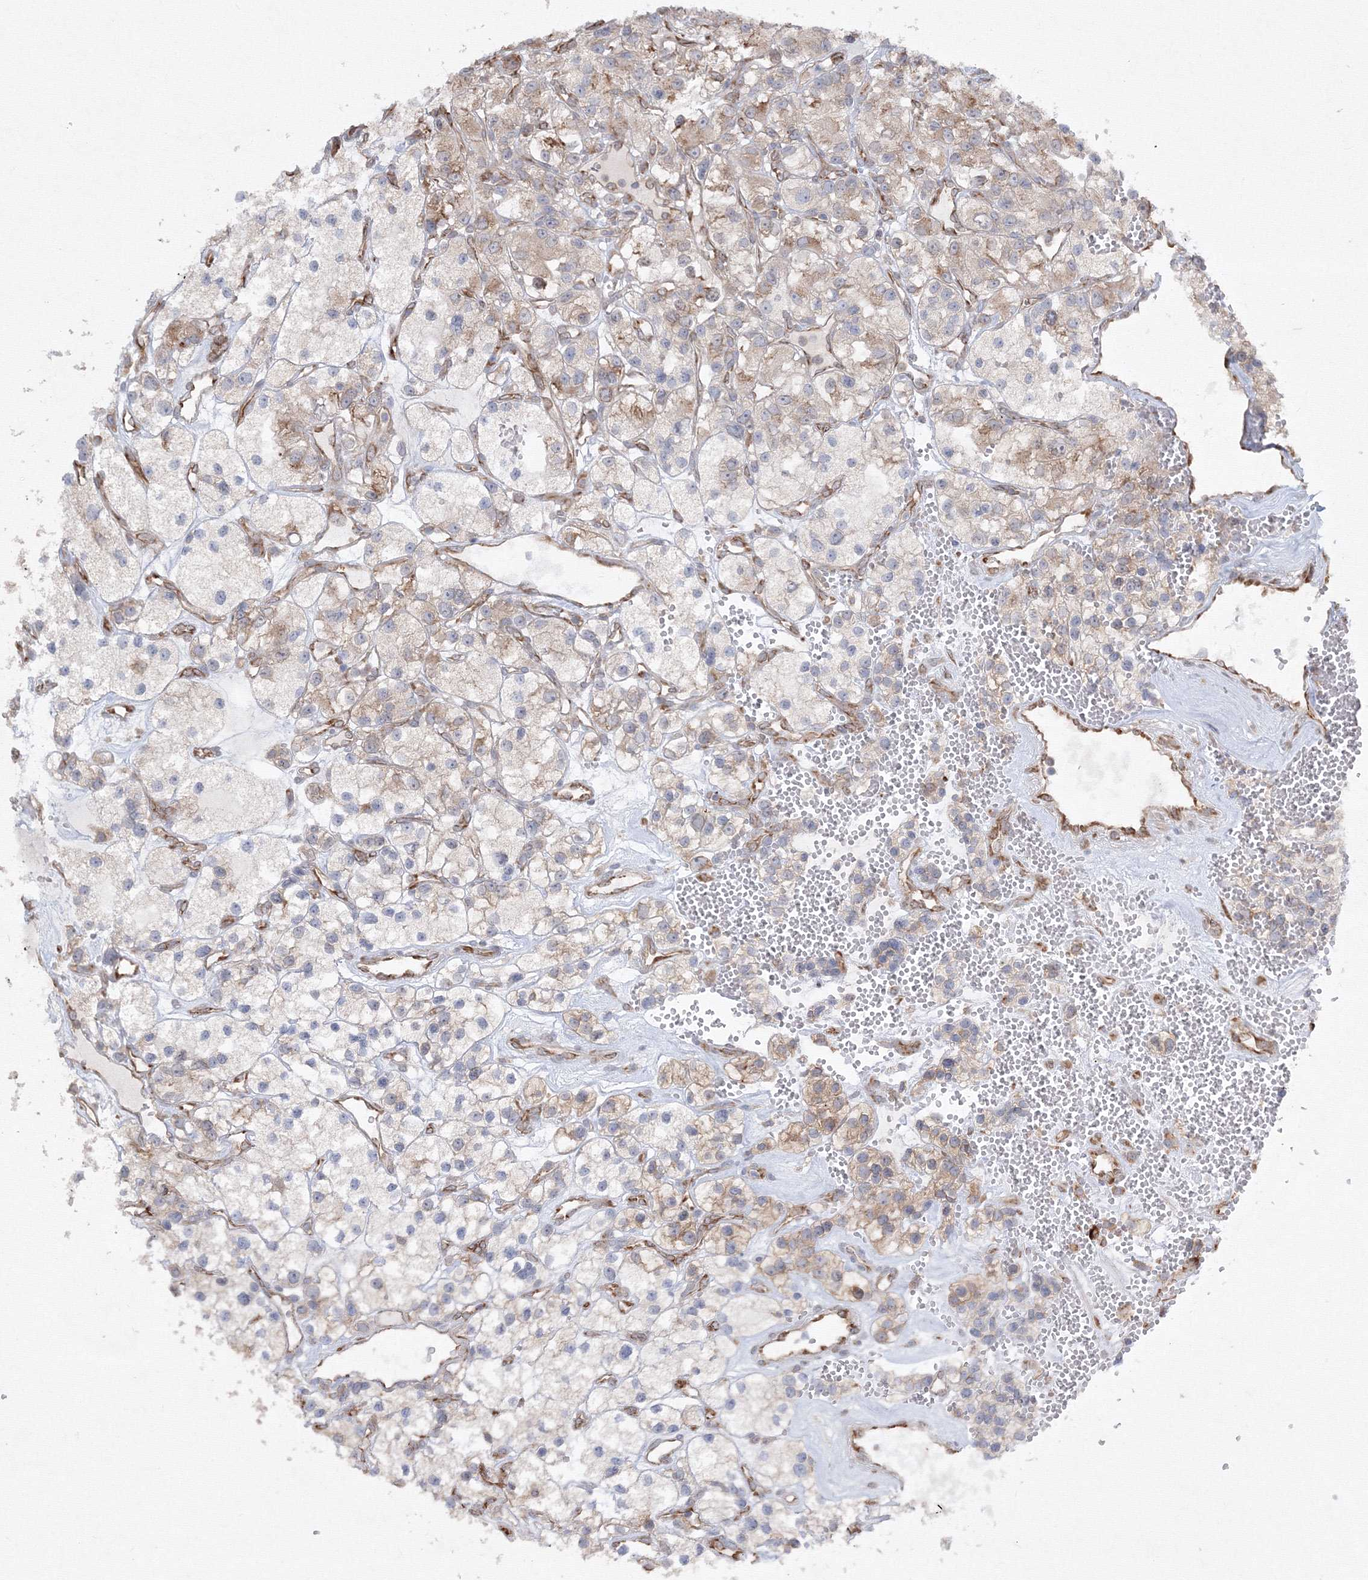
{"staining": {"intensity": "weak", "quantity": "25%-75%", "location": "cytoplasmic/membranous"}, "tissue": "renal cancer", "cell_type": "Tumor cells", "image_type": "cancer", "snomed": [{"axis": "morphology", "description": "Adenocarcinoma, NOS"}, {"axis": "topography", "description": "Kidney"}], "caption": "A low amount of weak cytoplasmic/membranous staining is present in about 25%-75% of tumor cells in renal adenocarcinoma tissue.", "gene": "FBXL8", "patient": {"sex": "female", "age": 57}}